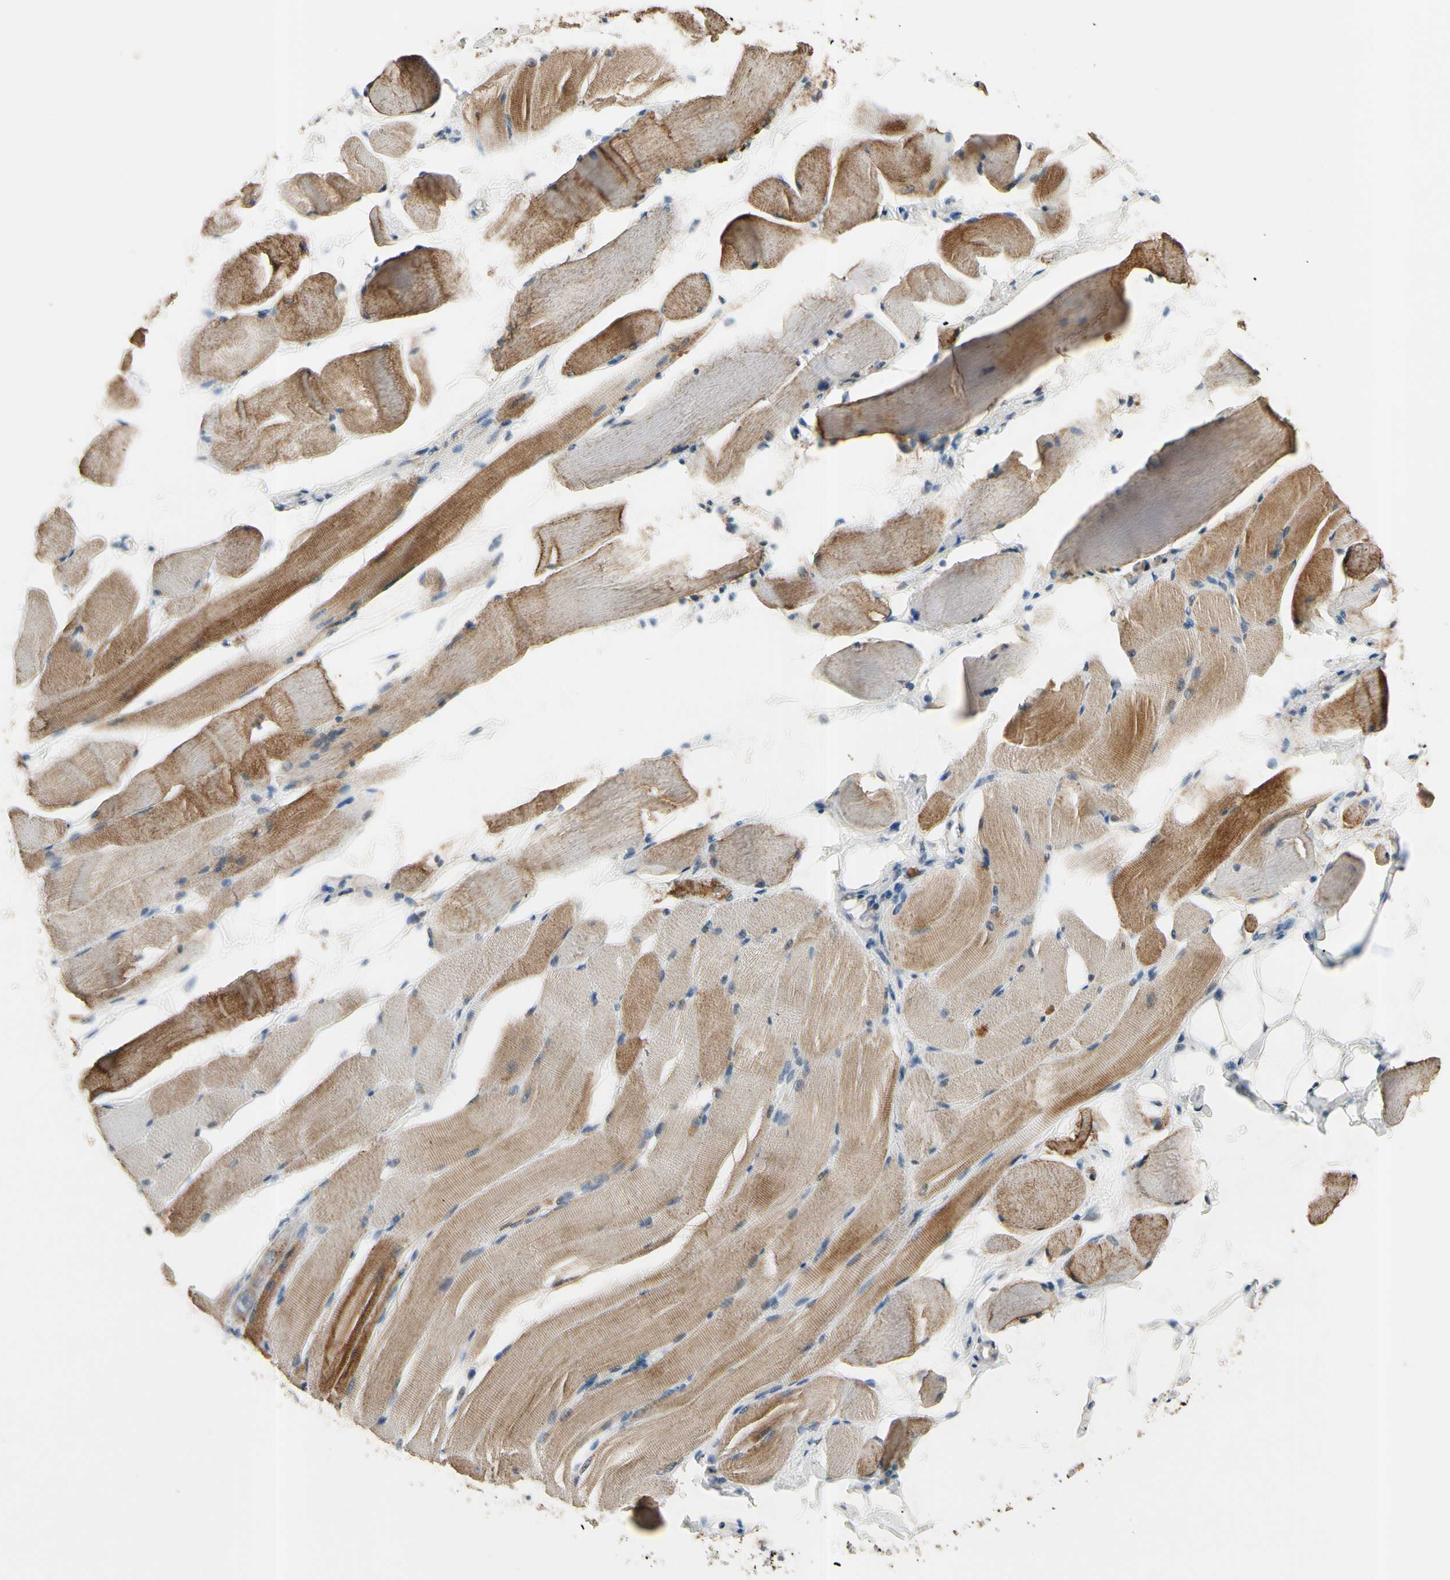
{"staining": {"intensity": "moderate", "quantity": "25%-75%", "location": "cytoplasmic/membranous"}, "tissue": "skeletal muscle", "cell_type": "Myocytes", "image_type": "normal", "snomed": [{"axis": "morphology", "description": "Normal tissue, NOS"}, {"axis": "topography", "description": "Skeletal muscle"}, {"axis": "topography", "description": "Peripheral nerve tissue"}], "caption": "Normal skeletal muscle was stained to show a protein in brown. There is medium levels of moderate cytoplasmic/membranous positivity in about 25%-75% of myocytes.", "gene": "ZKSCAN3", "patient": {"sex": "female", "age": 84}}